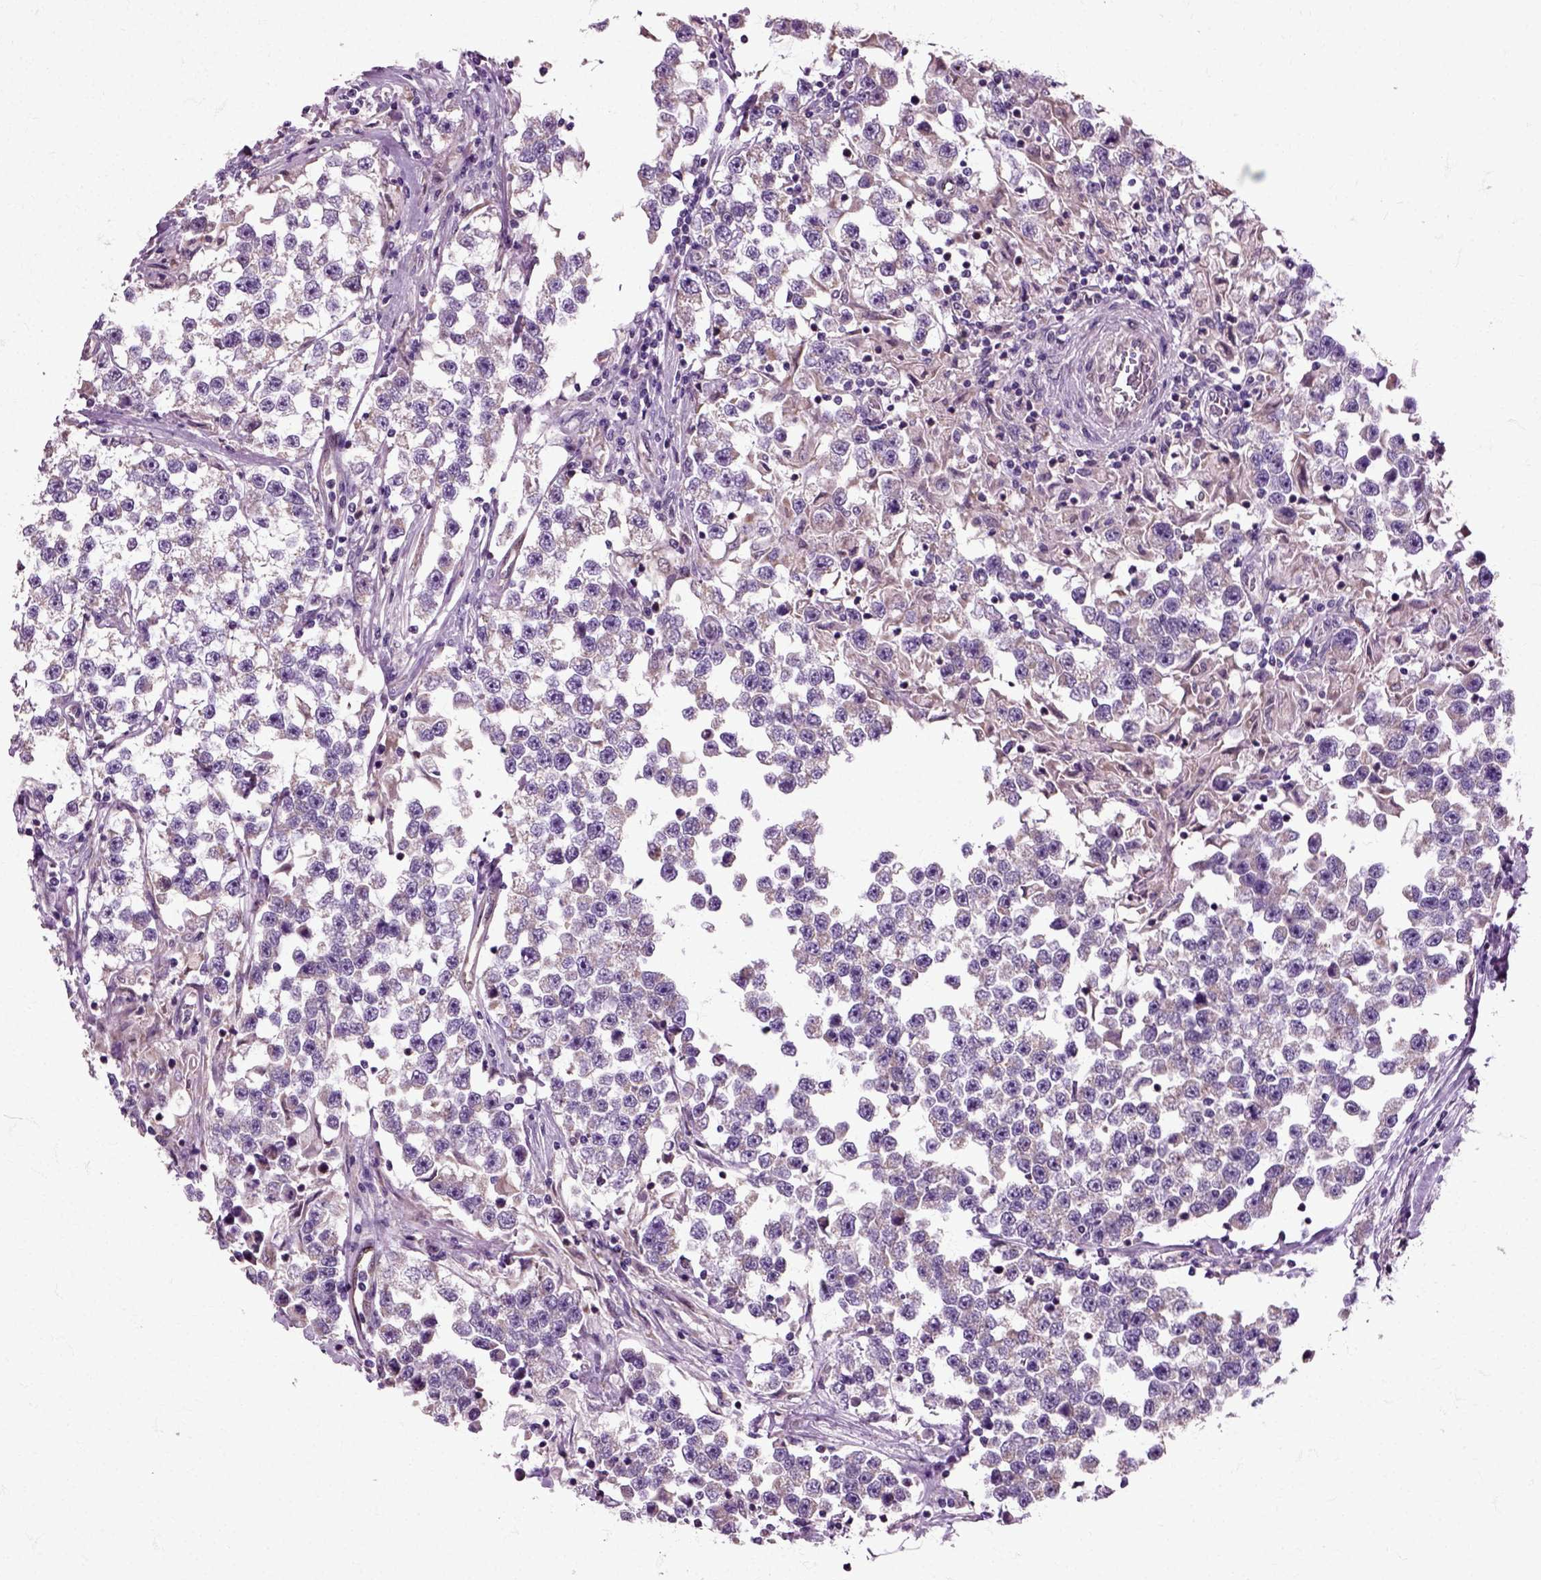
{"staining": {"intensity": "weak", "quantity": "25%-75%", "location": "cytoplasmic/membranous"}, "tissue": "testis cancer", "cell_type": "Tumor cells", "image_type": "cancer", "snomed": [{"axis": "morphology", "description": "Seminoma, NOS"}, {"axis": "topography", "description": "Testis"}], "caption": "Weak cytoplasmic/membranous expression for a protein is appreciated in about 25%-75% of tumor cells of testis seminoma using IHC.", "gene": "HSPA2", "patient": {"sex": "male", "age": 46}}